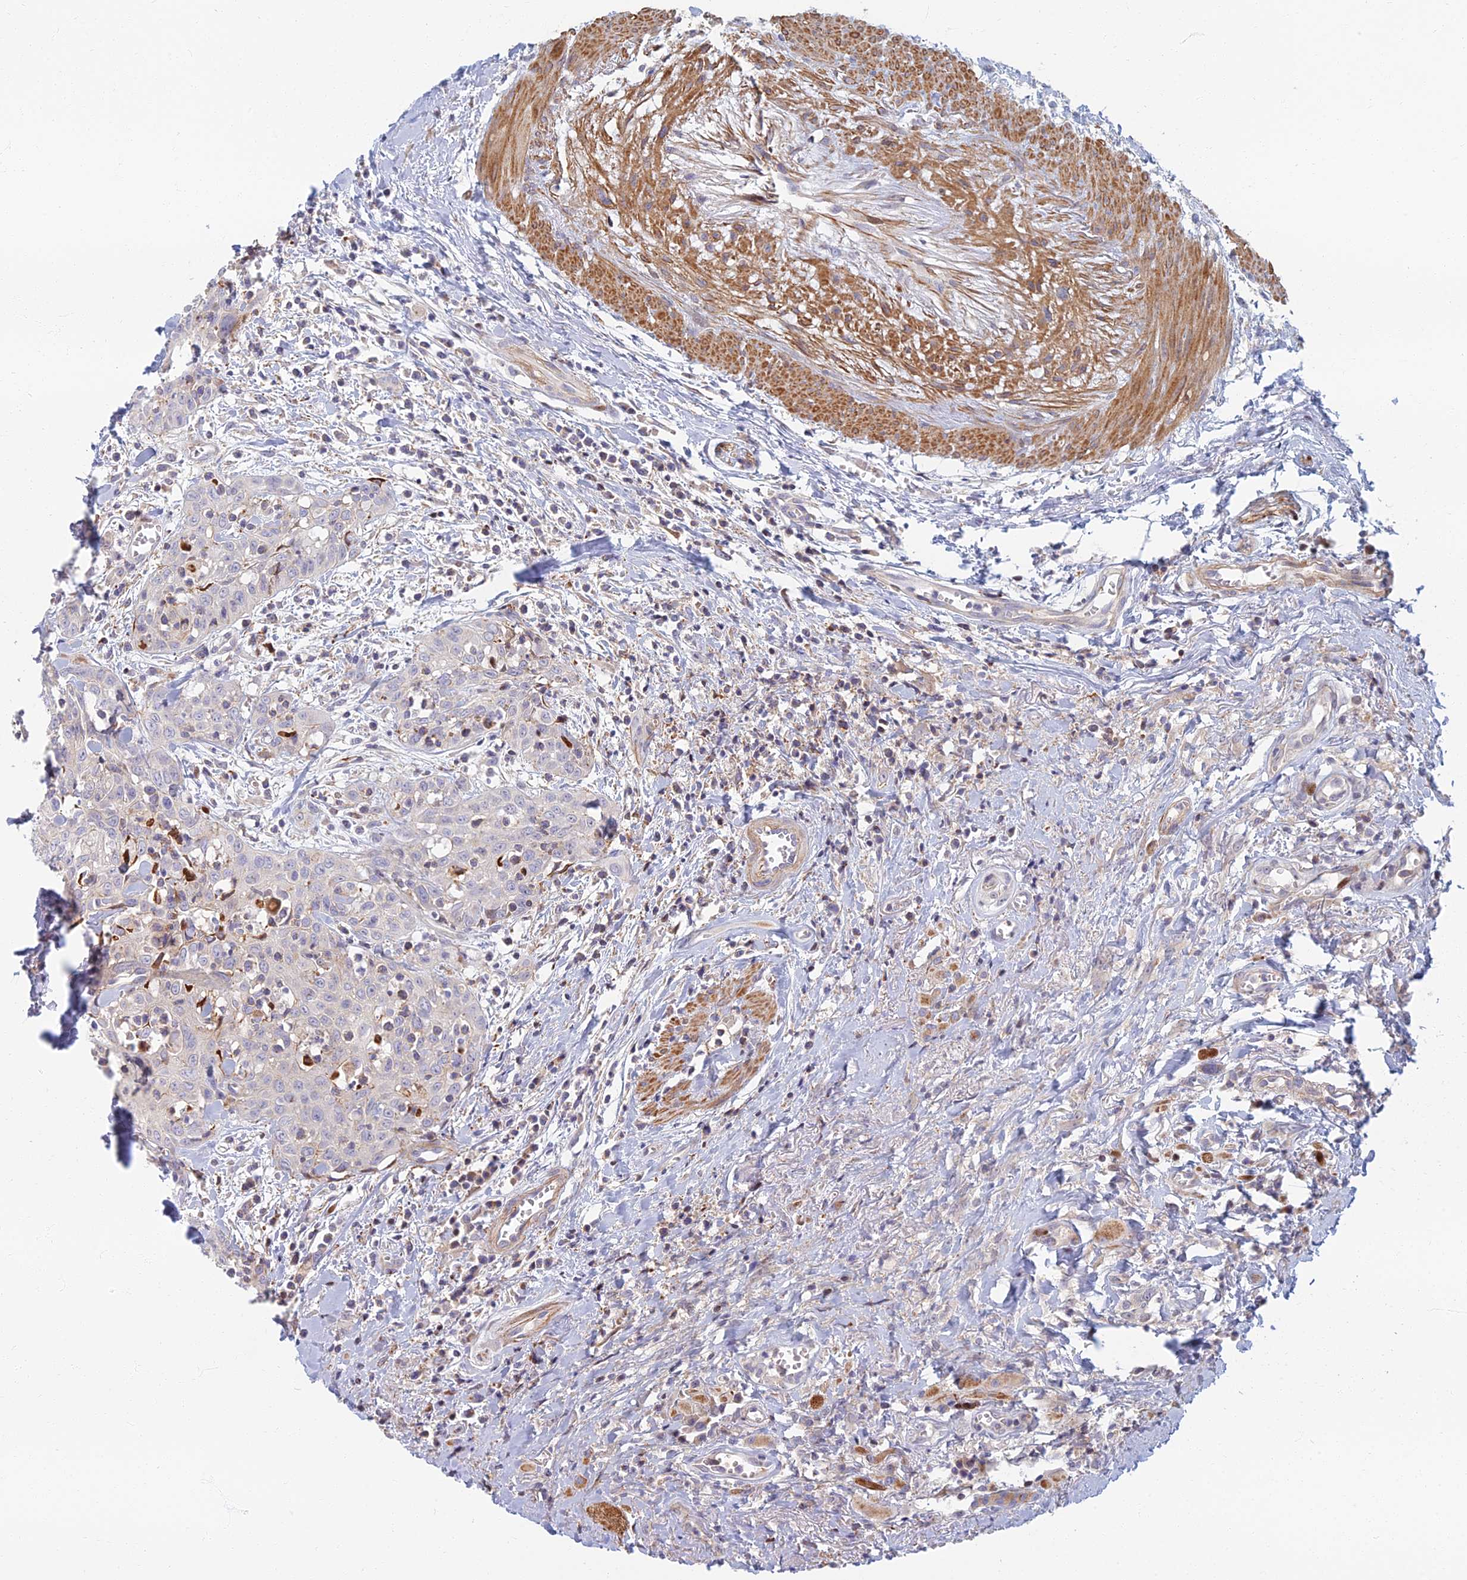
{"staining": {"intensity": "negative", "quantity": "none", "location": "none"}, "tissue": "head and neck cancer", "cell_type": "Tumor cells", "image_type": "cancer", "snomed": [{"axis": "morphology", "description": "Squamous cell carcinoma, NOS"}, {"axis": "topography", "description": "Head-Neck"}], "caption": "DAB immunohistochemical staining of head and neck cancer exhibits no significant positivity in tumor cells. (DAB immunohistochemistry, high magnification).", "gene": "C15orf40", "patient": {"sex": "female", "age": 70}}